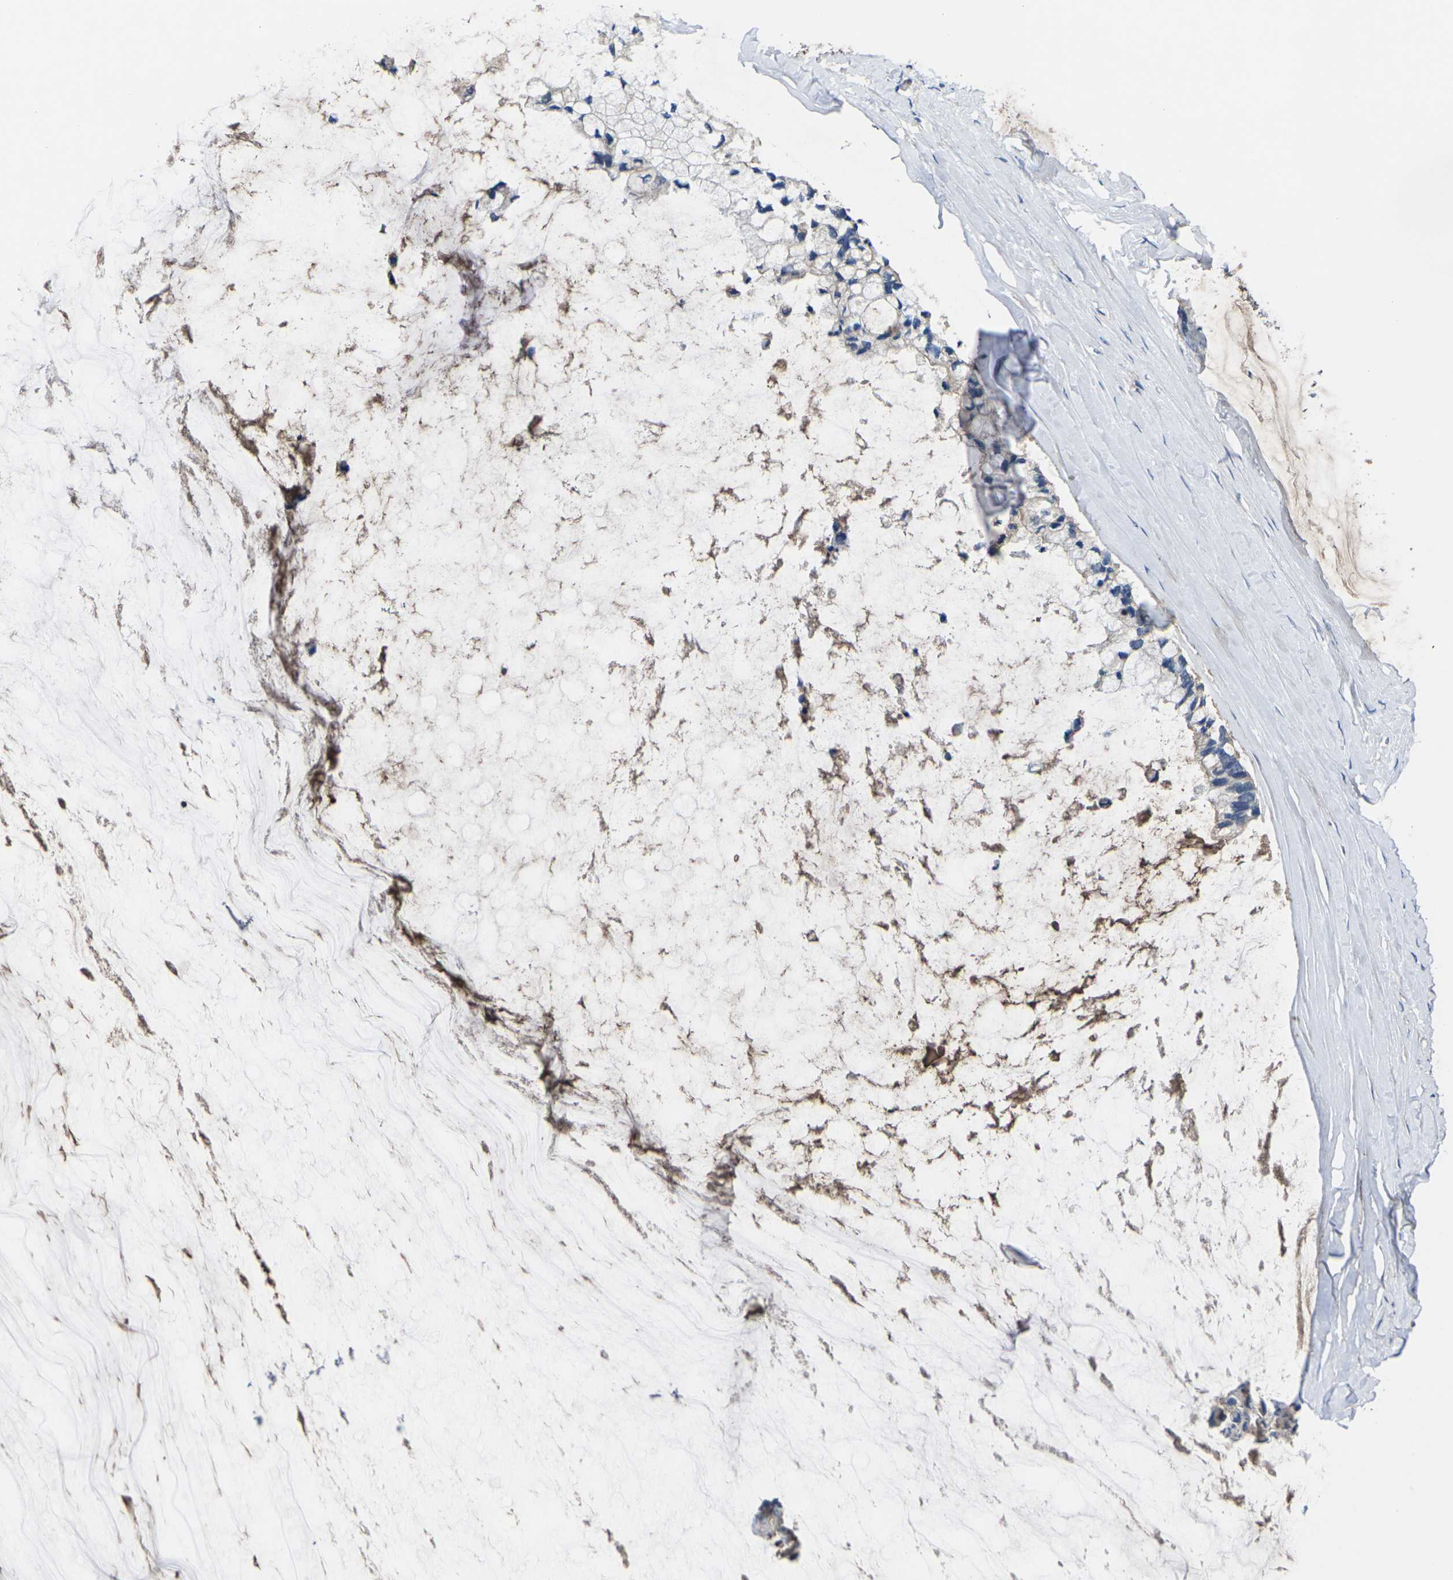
{"staining": {"intensity": "negative", "quantity": "none", "location": "none"}, "tissue": "ovarian cancer", "cell_type": "Tumor cells", "image_type": "cancer", "snomed": [{"axis": "morphology", "description": "Cystadenocarcinoma, mucinous, NOS"}, {"axis": "topography", "description": "Ovary"}], "caption": "Ovarian mucinous cystadenocarcinoma was stained to show a protein in brown. There is no significant staining in tumor cells.", "gene": "HSPG2", "patient": {"sex": "female", "age": 39}}